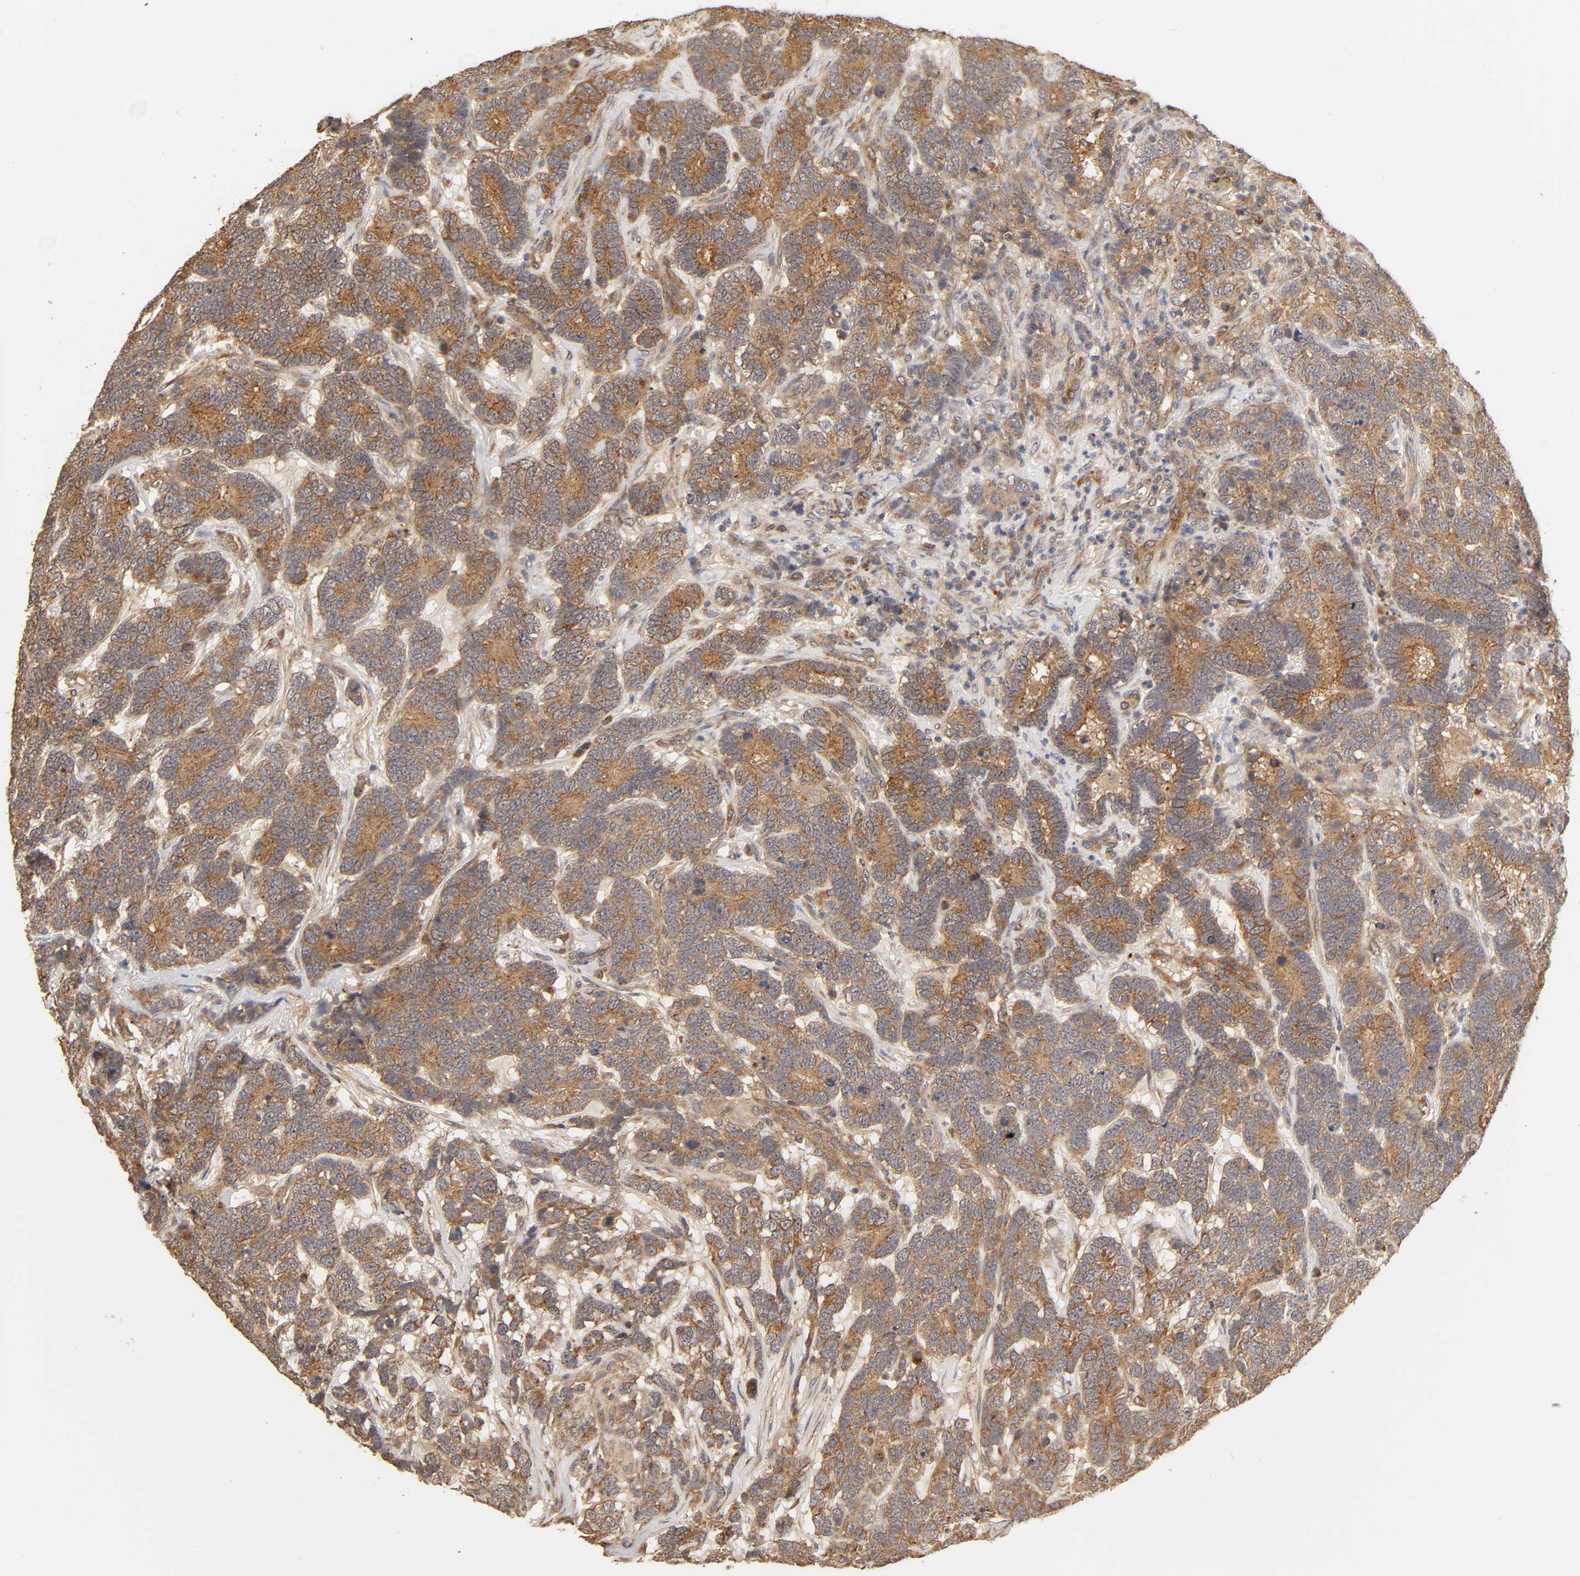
{"staining": {"intensity": "strong", "quantity": ">75%", "location": "cytoplasmic/membranous"}, "tissue": "testis cancer", "cell_type": "Tumor cells", "image_type": "cancer", "snomed": [{"axis": "morphology", "description": "Carcinoma, Embryonal, NOS"}, {"axis": "topography", "description": "Testis"}], "caption": "Human embryonal carcinoma (testis) stained with a brown dye exhibits strong cytoplasmic/membranous positive positivity in about >75% of tumor cells.", "gene": "EPS8", "patient": {"sex": "male", "age": 26}}